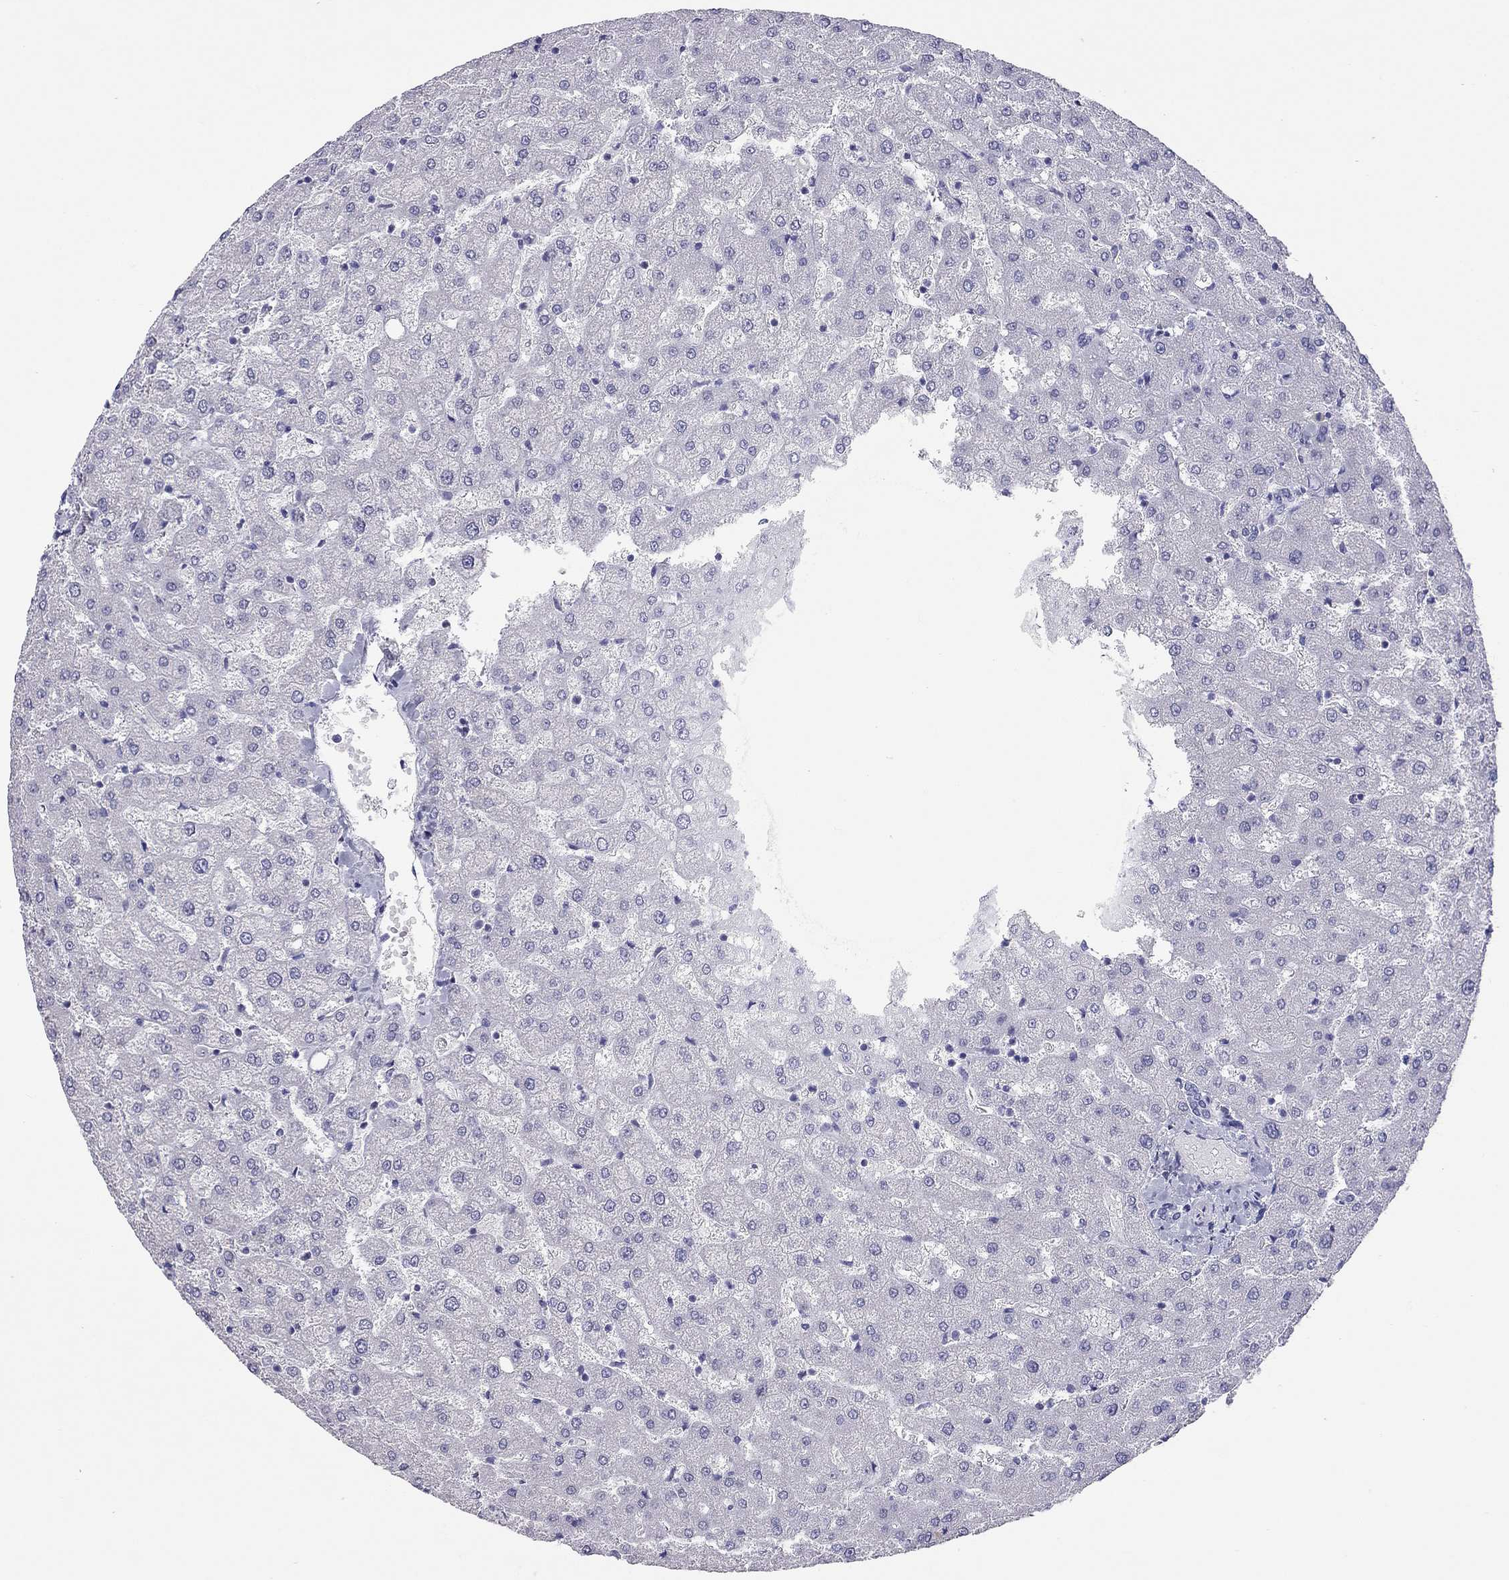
{"staining": {"intensity": "negative", "quantity": "none", "location": "none"}, "tissue": "liver", "cell_type": "Cholangiocytes", "image_type": "normal", "snomed": [{"axis": "morphology", "description": "Normal tissue, NOS"}, {"axis": "topography", "description": "Liver"}], "caption": "This is an IHC micrograph of benign liver. There is no staining in cholangiocytes.", "gene": "DPY19L2", "patient": {"sex": "female", "age": 50}}